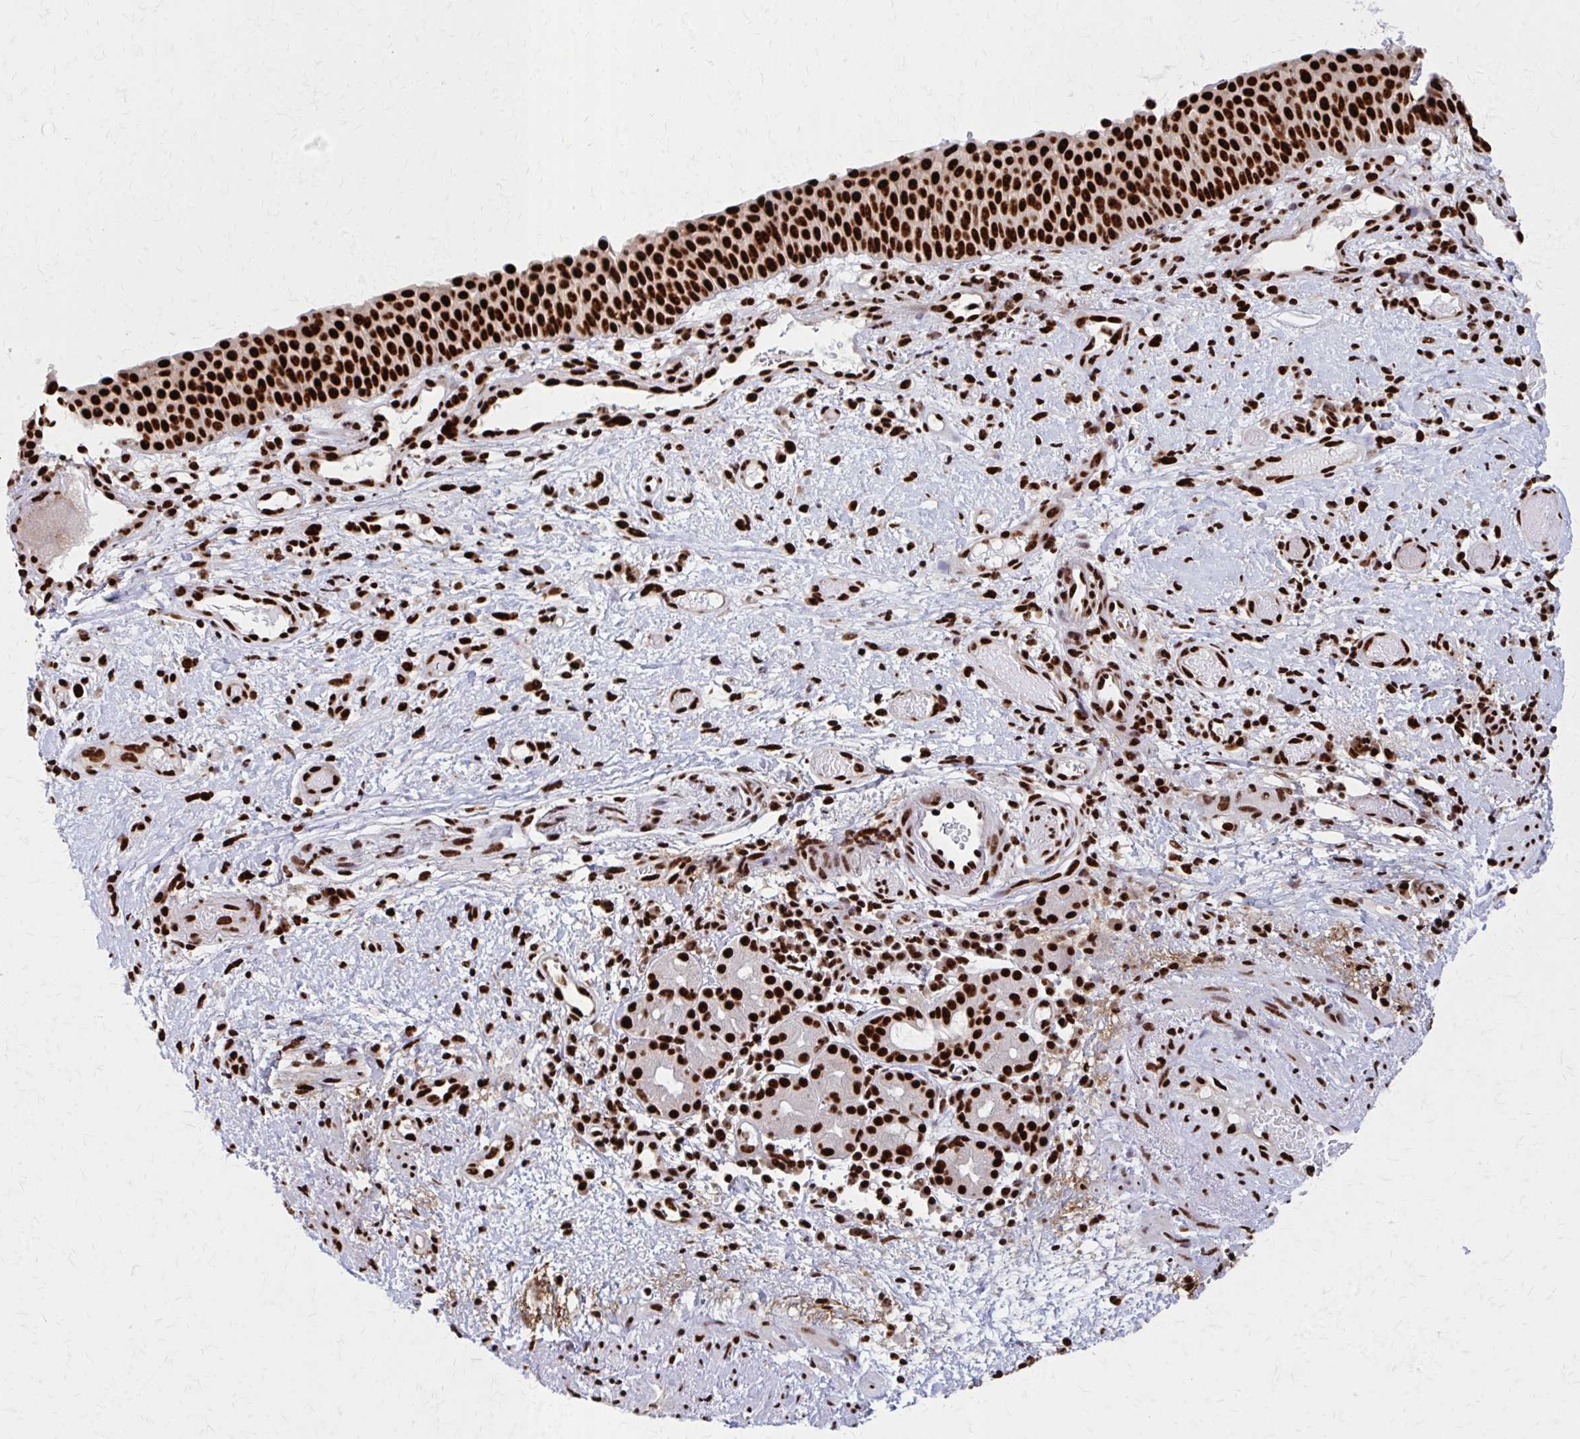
{"staining": {"intensity": "strong", "quantity": ">75%", "location": "nuclear"}, "tissue": "nasopharynx", "cell_type": "Respiratory epithelial cells", "image_type": "normal", "snomed": [{"axis": "morphology", "description": "Normal tissue, NOS"}, {"axis": "morphology", "description": "Inflammation, NOS"}, {"axis": "topography", "description": "Nasopharynx"}], "caption": "Immunohistochemistry photomicrograph of benign nasopharynx: human nasopharynx stained using immunohistochemistry demonstrates high levels of strong protein expression localized specifically in the nuclear of respiratory epithelial cells, appearing as a nuclear brown color.", "gene": "CNKSR3", "patient": {"sex": "male", "age": 54}}